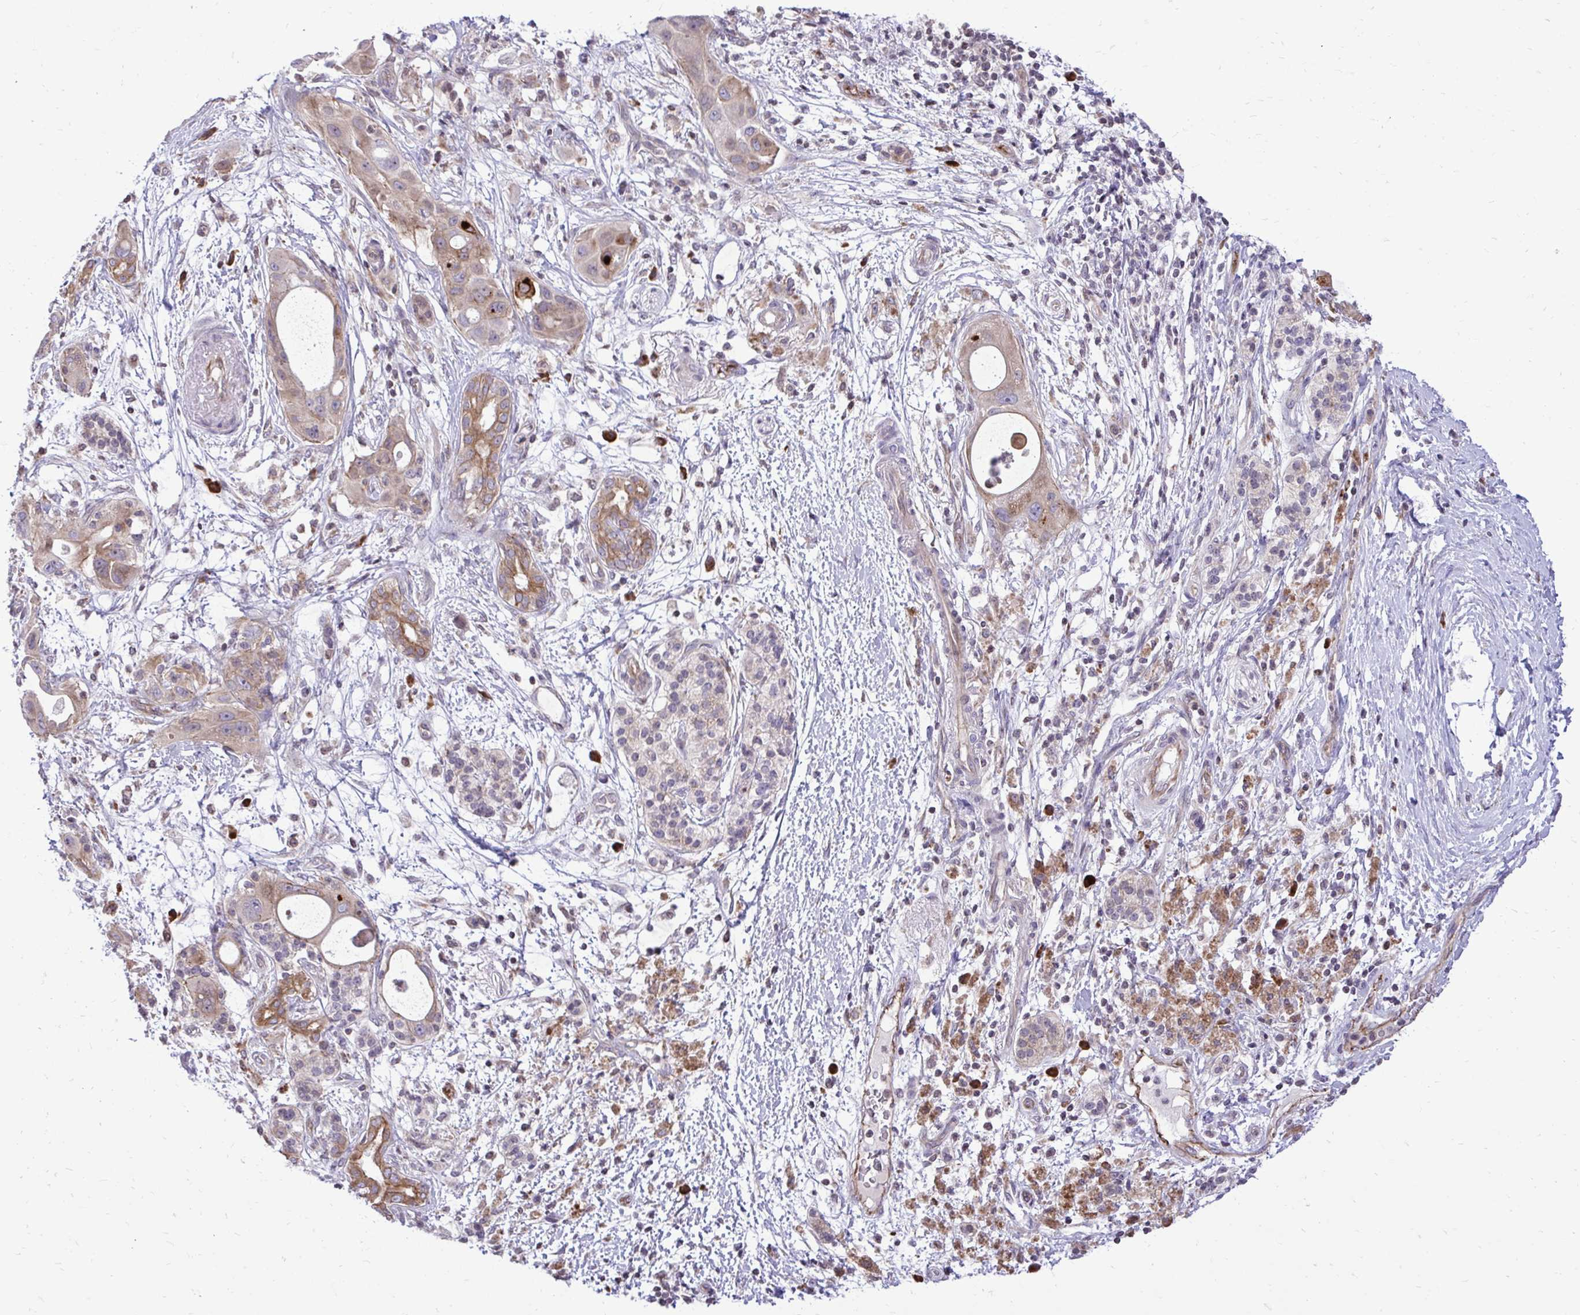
{"staining": {"intensity": "moderate", "quantity": "25%-75%", "location": "cytoplasmic/membranous"}, "tissue": "pancreatic cancer", "cell_type": "Tumor cells", "image_type": "cancer", "snomed": [{"axis": "morphology", "description": "Adenocarcinoma, NOS"}, {"axis": "topography", "description": "Pancreas"}], "caption": "Protein expression by immunohistochemistry reveals moderate cytoplasmic/membranous staining in approximately 25%-75% of tumor cells in pancreatic cancer. (Stains: DAB (3,3'-diaminobenzidine) in brown, nuclei in blue, Microscopy: brightfield microscopy at high magnification).", "gene": "METTL9", "patient": {"sex": "male", "age": 68}}